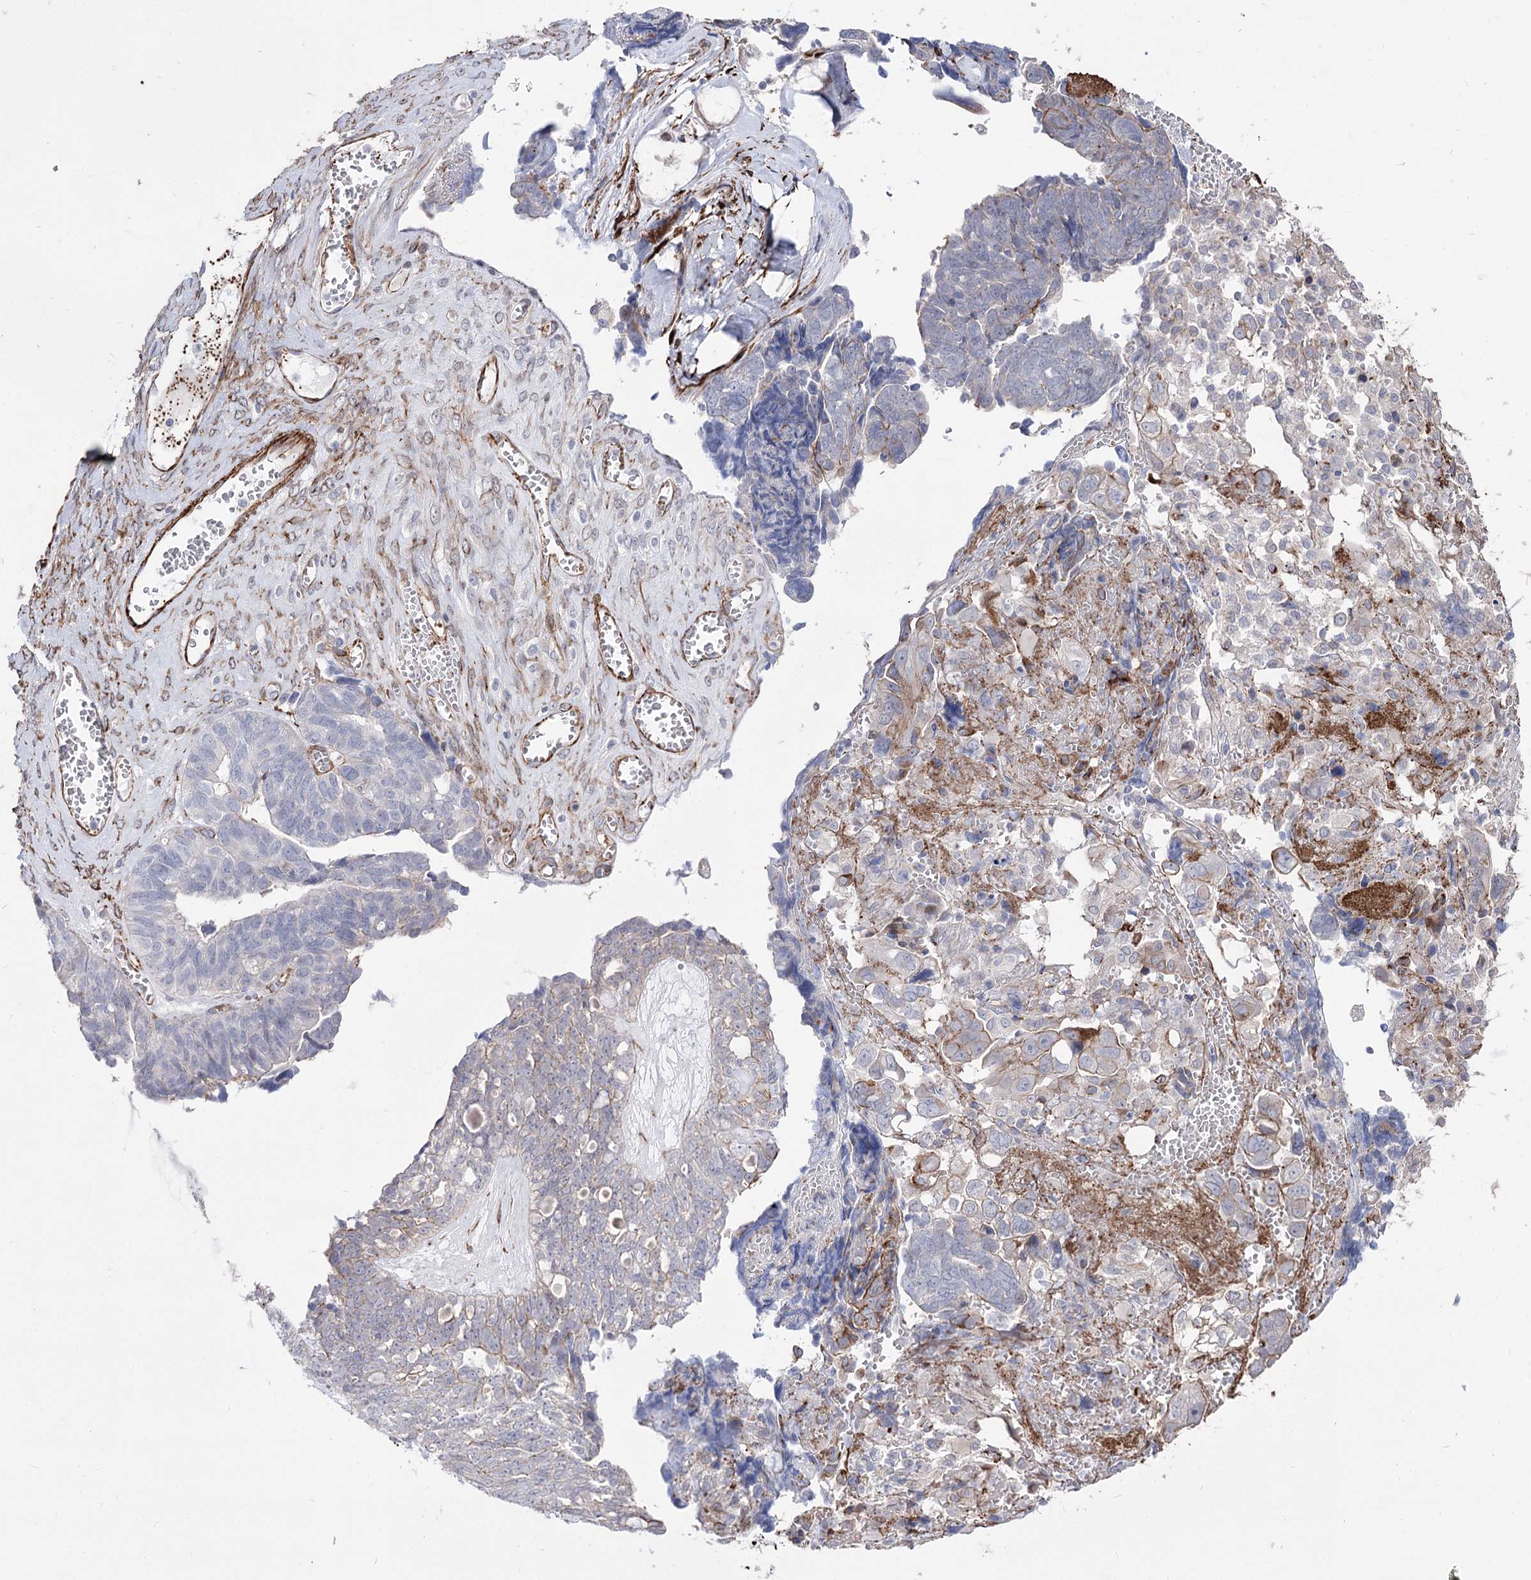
{"staining": {"intensity": "weak", "quantity": "<25%", "location": "cytoplasmic/membranous"}, "tissue": "ovarian cancer", "cell_type": "Tumor cells", "image_type": "cancer", "snomed": [{"axis": "morphology", "description": "Cystadenocarcinoma, serous, NOS"}, {"axis": "topography", "description": "Ovary"}], "caption": "Tumor cells show no significant positivity in ovarian cancer. (DAB immunohistochemistry visualized using brightfield microscopy, high magnification).", "gene": "ARHGAP20", "patient": {"sex": "female", "age": 79}}